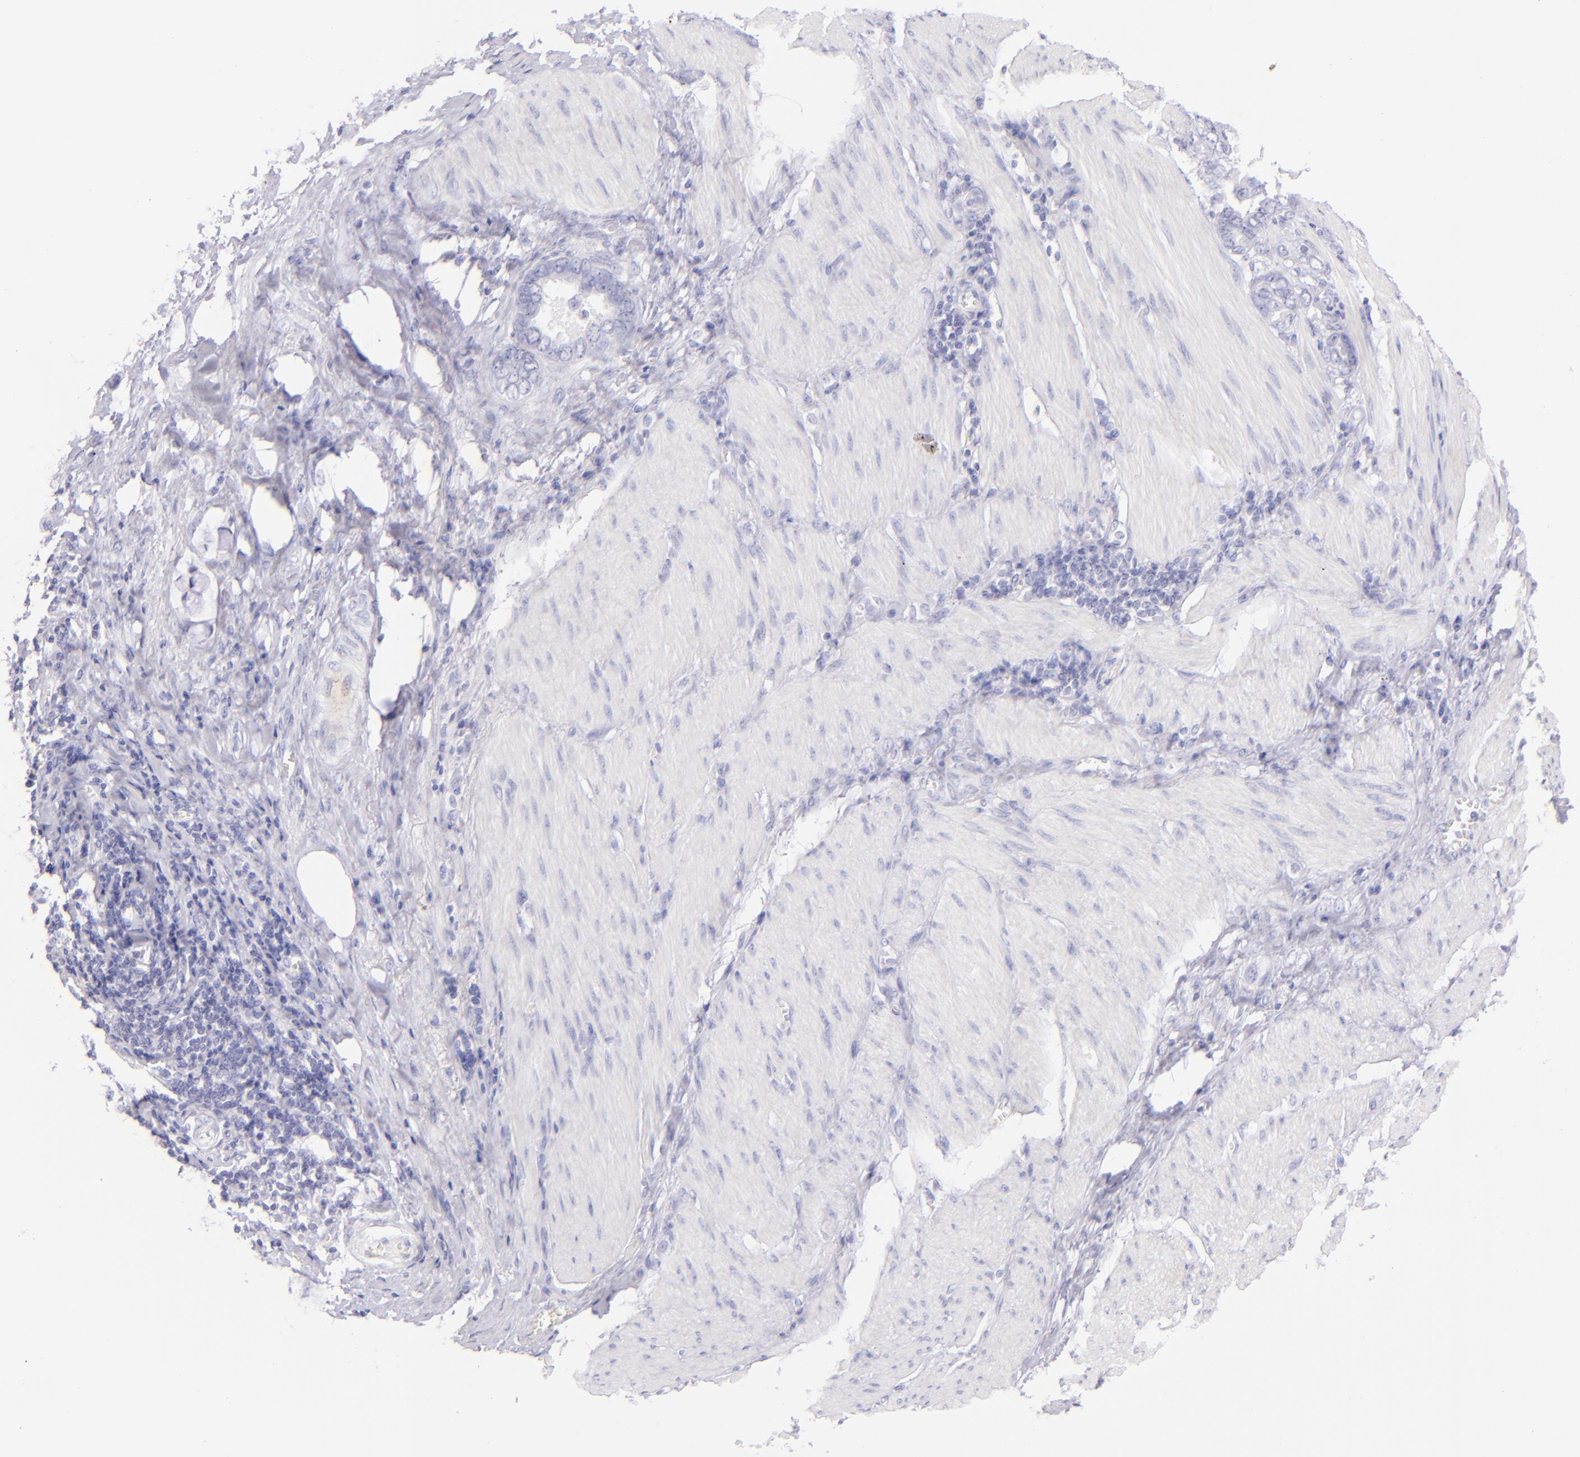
{"staining": {"intensity": "negative", "quantity": "none", "location": "none"}, "tissue": "stomach cancer", "cell_type": "Tumor cells", "image_type": "cancer", "snomed": [{"axis": "morphology", "description": "Adenocarcinoma, NOS"}, {"axis": "topography", "description": "Stomach"}], "caption": "Immunohistochemistry (IHC) micrograph of stomach cancer stained for a protein (brown), which demonstrates no staining in tumor cells.", "gene": "SDC1", "patient": {"sex": "male", "age": 78}}